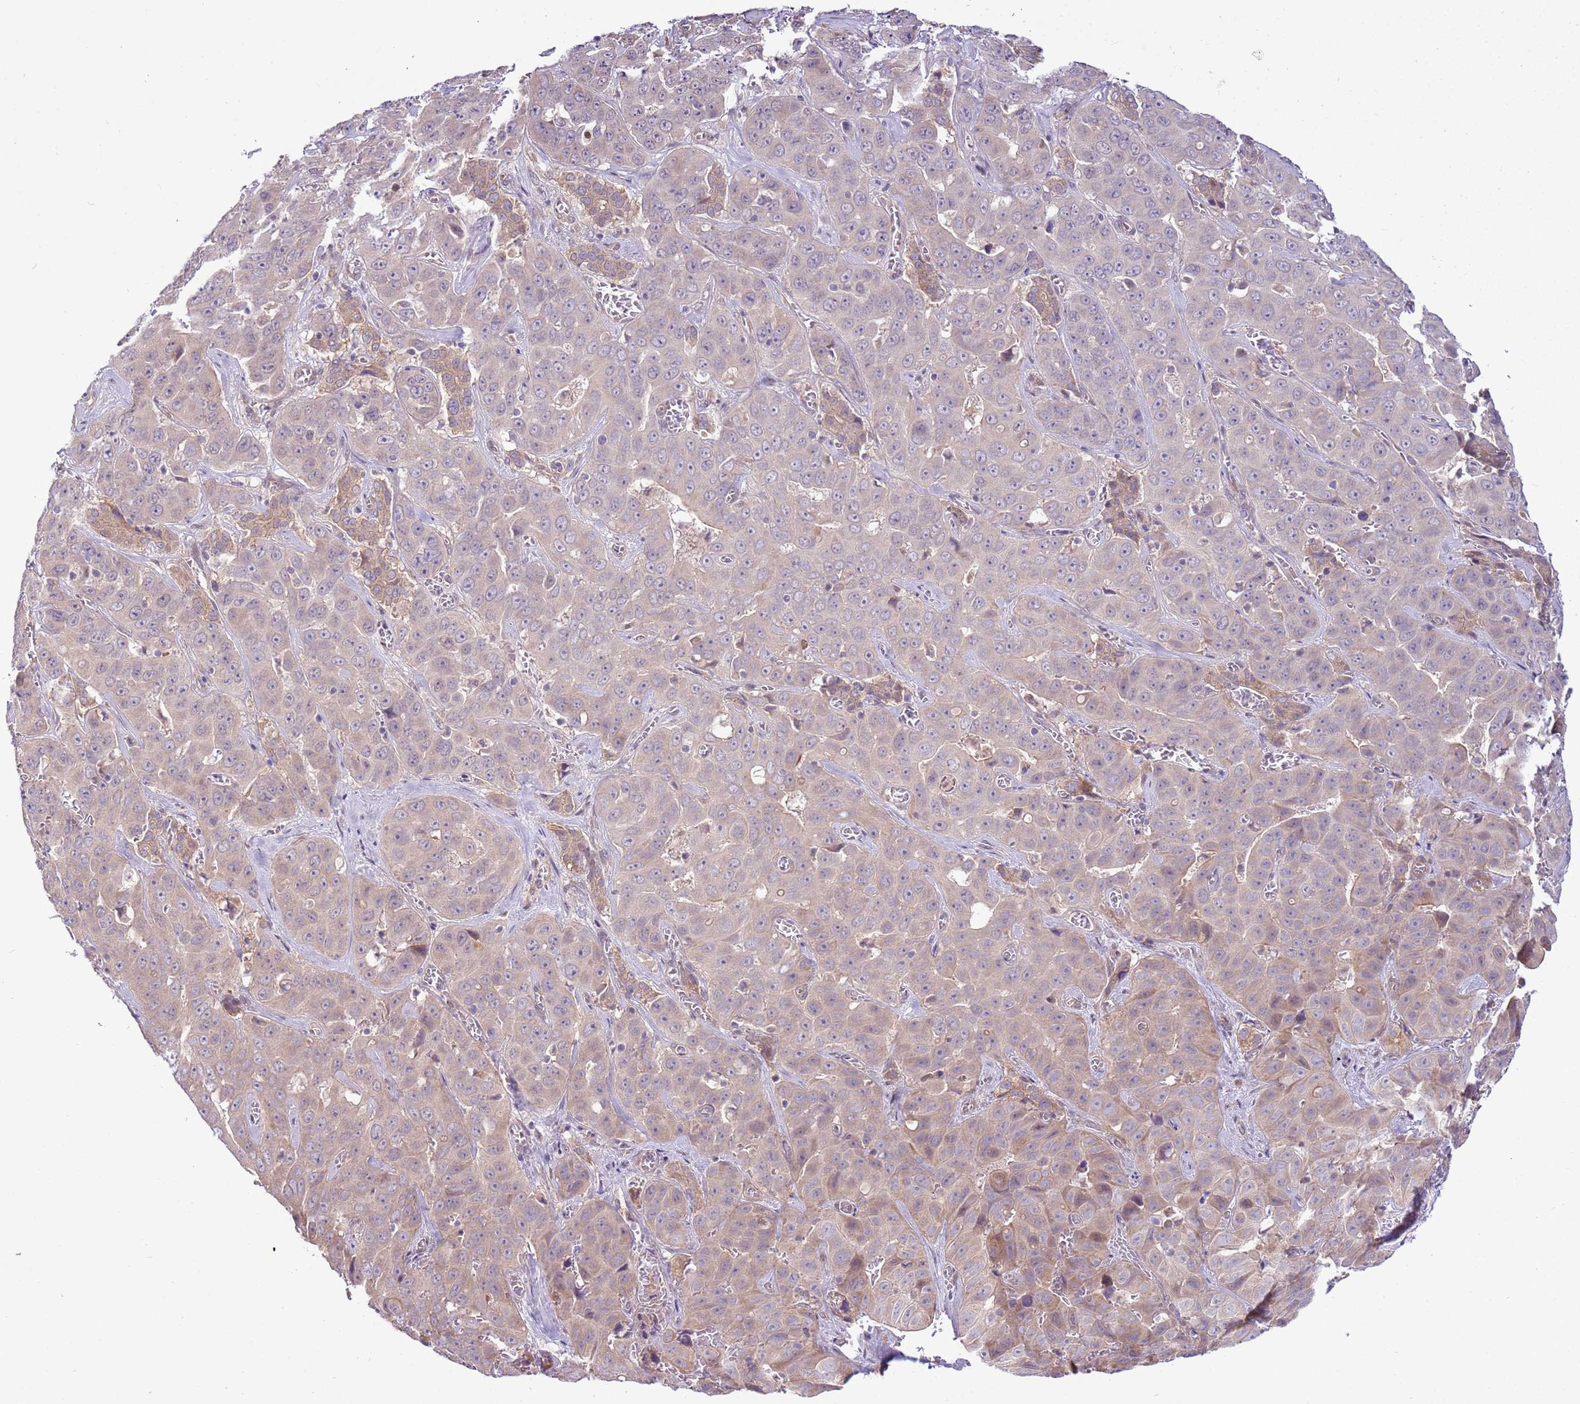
{"staining": {"intensity": "weak", "quantity": "<25%", "location": "cytoplasmic/membranous"}, "tissue": "liver cancer", "cell_type": "Tumor cells", "image_type": "cancer", "snomed": [{"axis": "morphology", "description": "Cholangiocarcinoma"}, {"axis": "topography", "description": "Liver"}], "caption": "This image is of cholangiocarcinoma (liver) stained with immunohistochemistry to label a protein in brown with the nuclei are counter-stained blue. There is no positivity in tumor cells.", "gene": "SCARA3", "patient": {"sex": "female", "age": 52}}